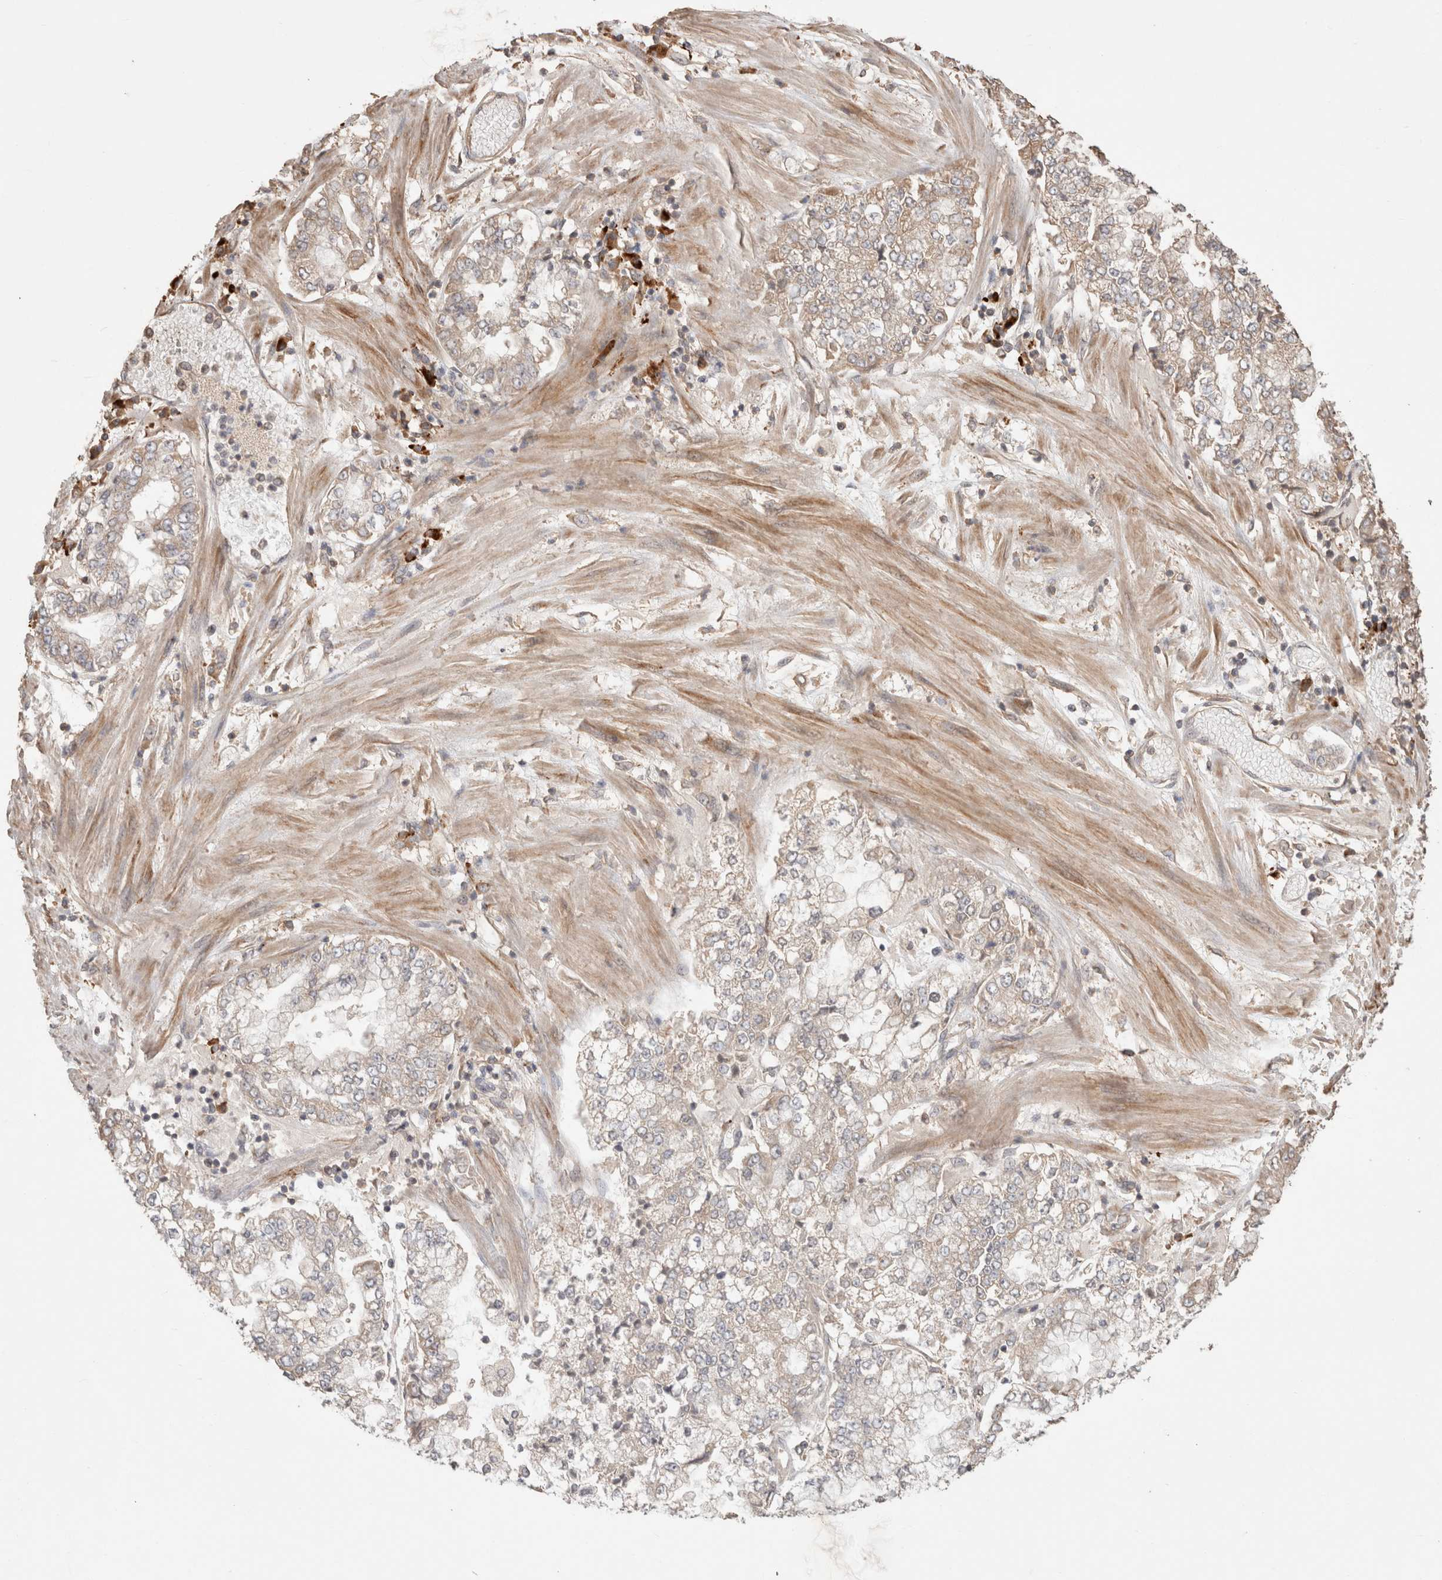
{"staining": {"intensity": "weak", "quantity": "25%-75%", "location": "cytoplasmic/membranous"}, "tissue": "stomach cancer", "cell_type": "Tumor cells", "image_type": "cancer", "snomed": [{"axis": "morphology", "description": "Adenocarcinoma, NOS"}, {"axis": "topography", "description": "Stomach"}], "caption": "Stomach adenocarcinoma was stained to show a protein in brown. There is low levels of weak cytoplasmic/membranous expression in approximately 25%-75% of tumor cells. The staining was performed using DAB (3,3'-diaminobenzidine), with brown indicating positive protein expression. Nuclei are stained blue with hematoxylin.", "gene": "HROB", "patient": {"sex": "male", "age": 76}}